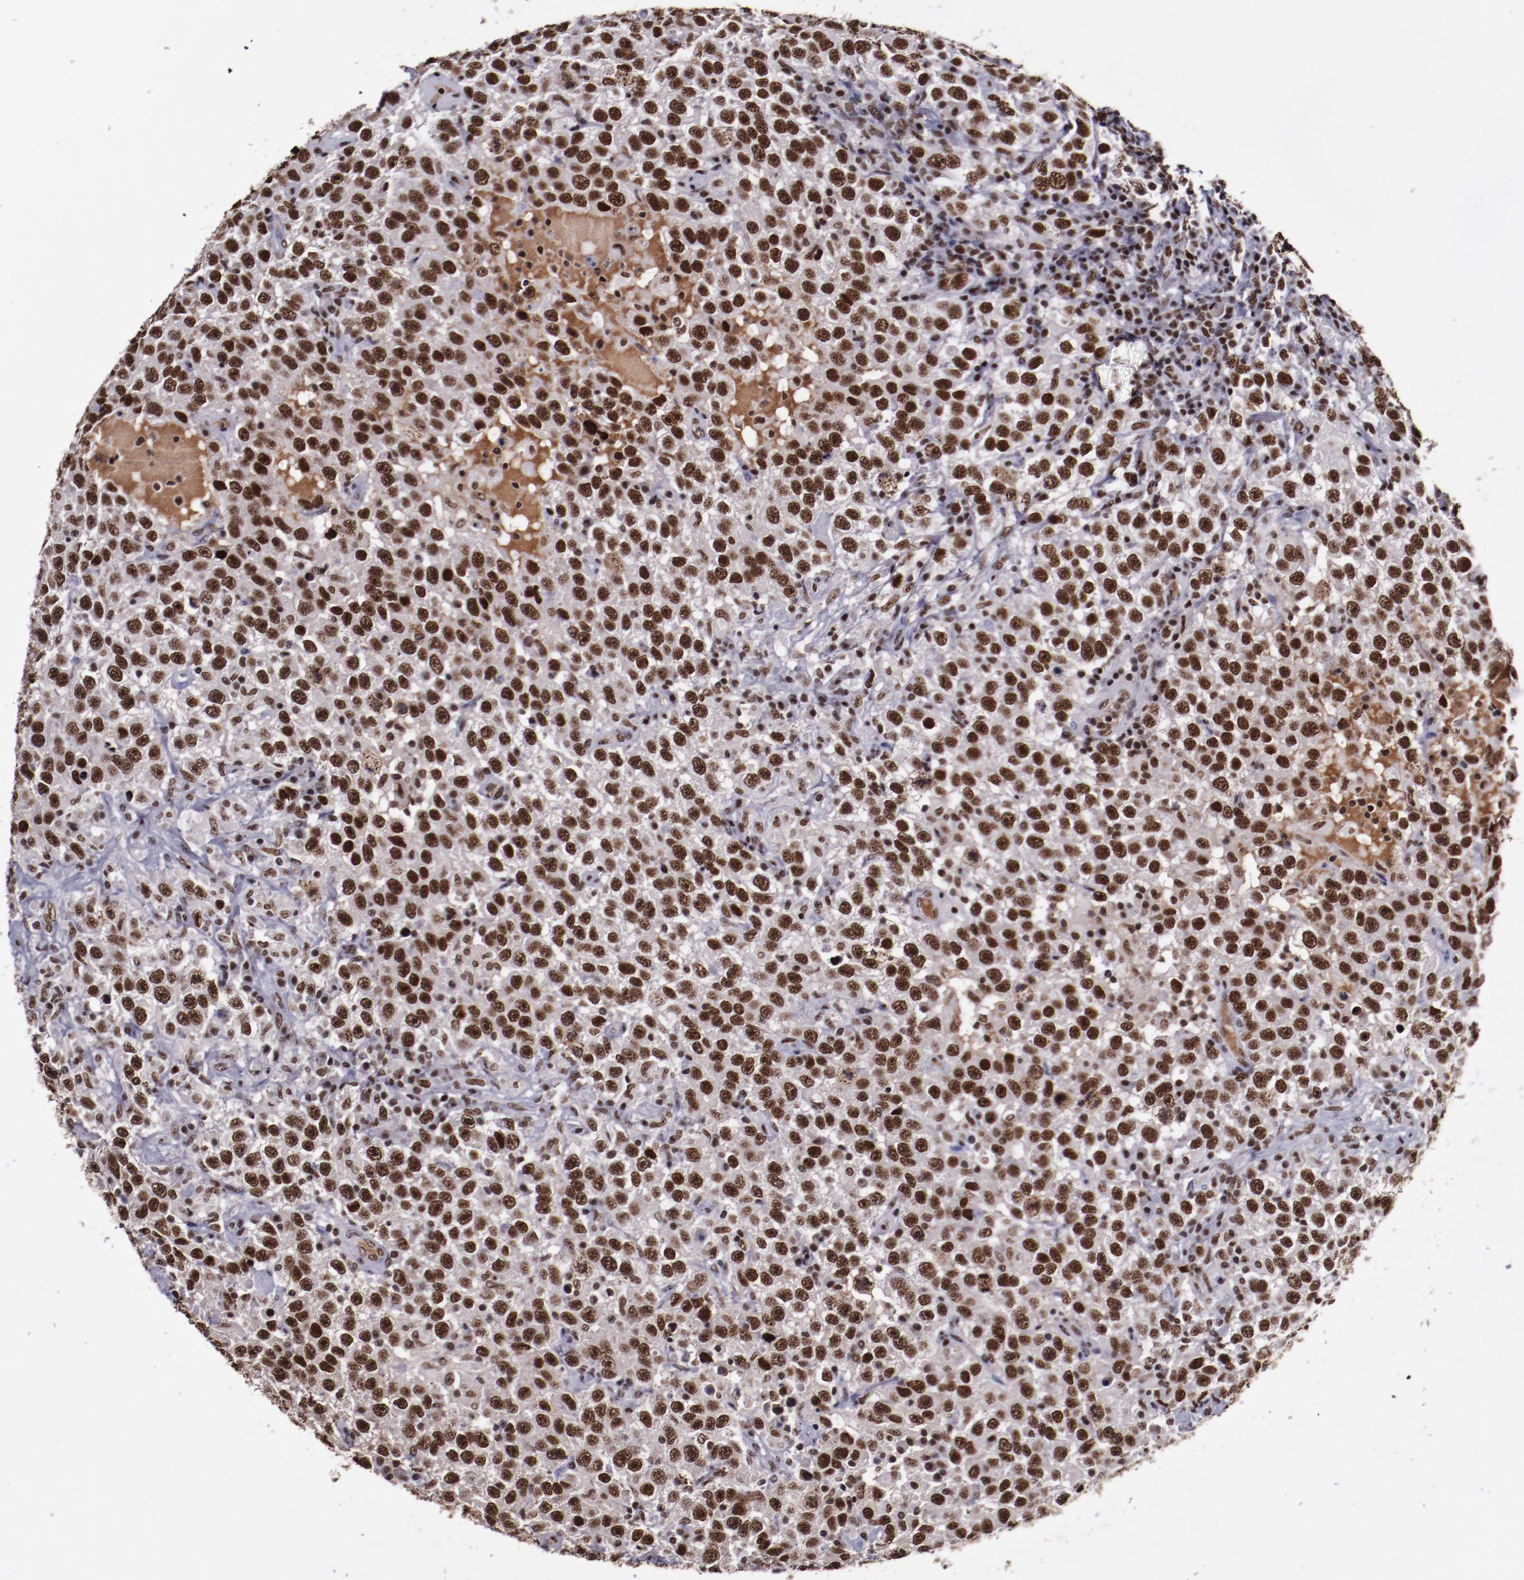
{"staining": {"intensity": "strong", "quantity": ">75%", "location": "nuclear"}, "tissue": "testis cancer", "cell_type": "Tumor cells", "image_type": "cancer", "snomed": [{"axis": "morphology", "description": "Seminoma, NOS"}, {"axis": "topography", "description": "Testis"}], "caption": "A high-resolution image shows IHC staining of testis seminoma, which exhibits strong nuclear staining in about >75% of tumor cells. The protein of interest is shown in brown color, while the nuclei are stained blue.", "gene": "ERH", "patient": {"sex": "male", "age": 41}}